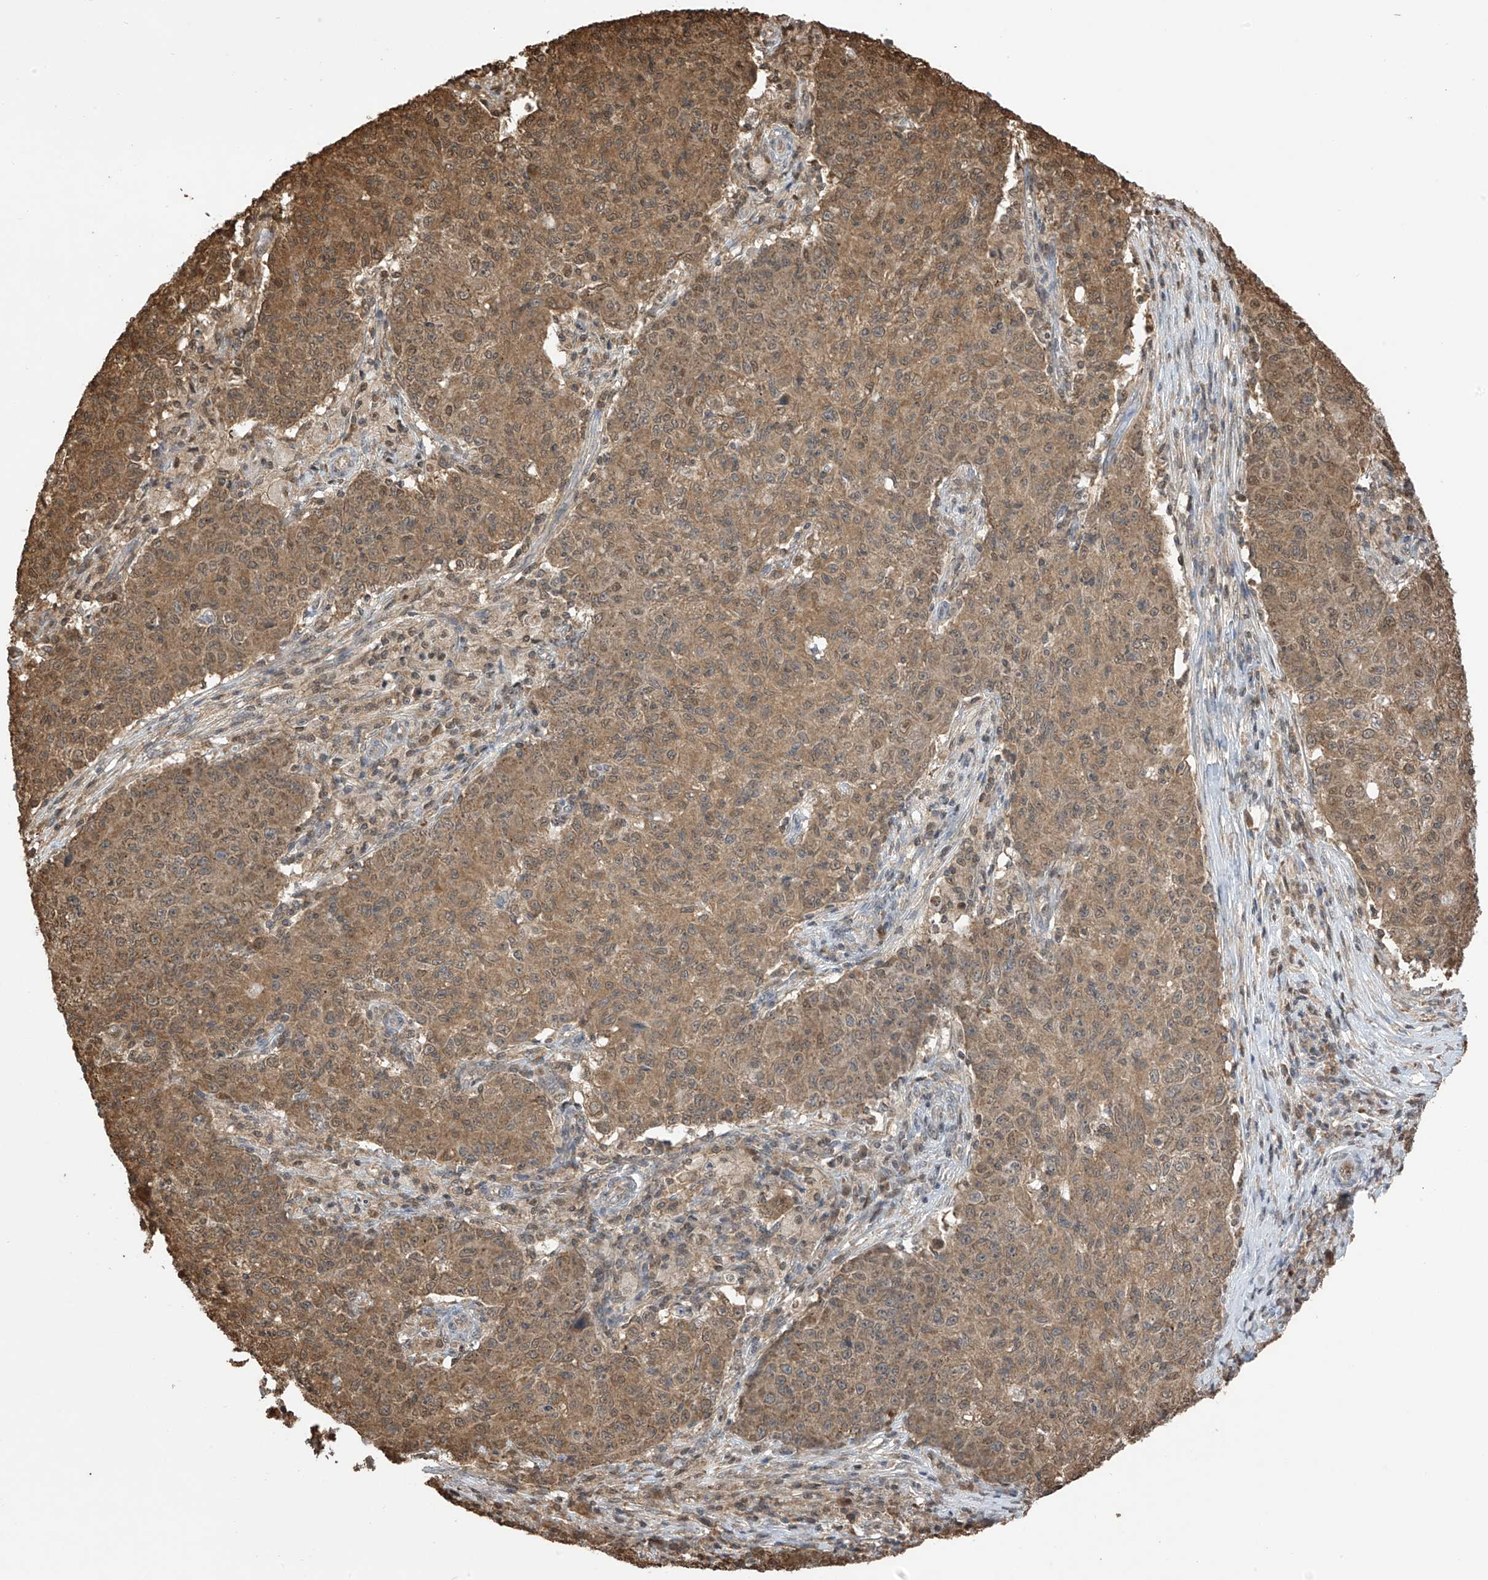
{"staining": {"intensity": "moderate", "quantity": ">75%", "location": "cytoplasmic/membranous"}, "tissue": "ovarian cancer", "cell_type": "Tumor cells", "image_type": "cancer", "snomed": [{"axis": "morphology", "description": "Carcinoma, endometroid"}, {"axis": "topography", "description": "Ovary"}], "caption": "Human ovarian cancer stained with a protein marker demonstrates moderate staining in tumor cells.", "gene": "PNPT1", "patient": {"sex": "female", "age": 42}}